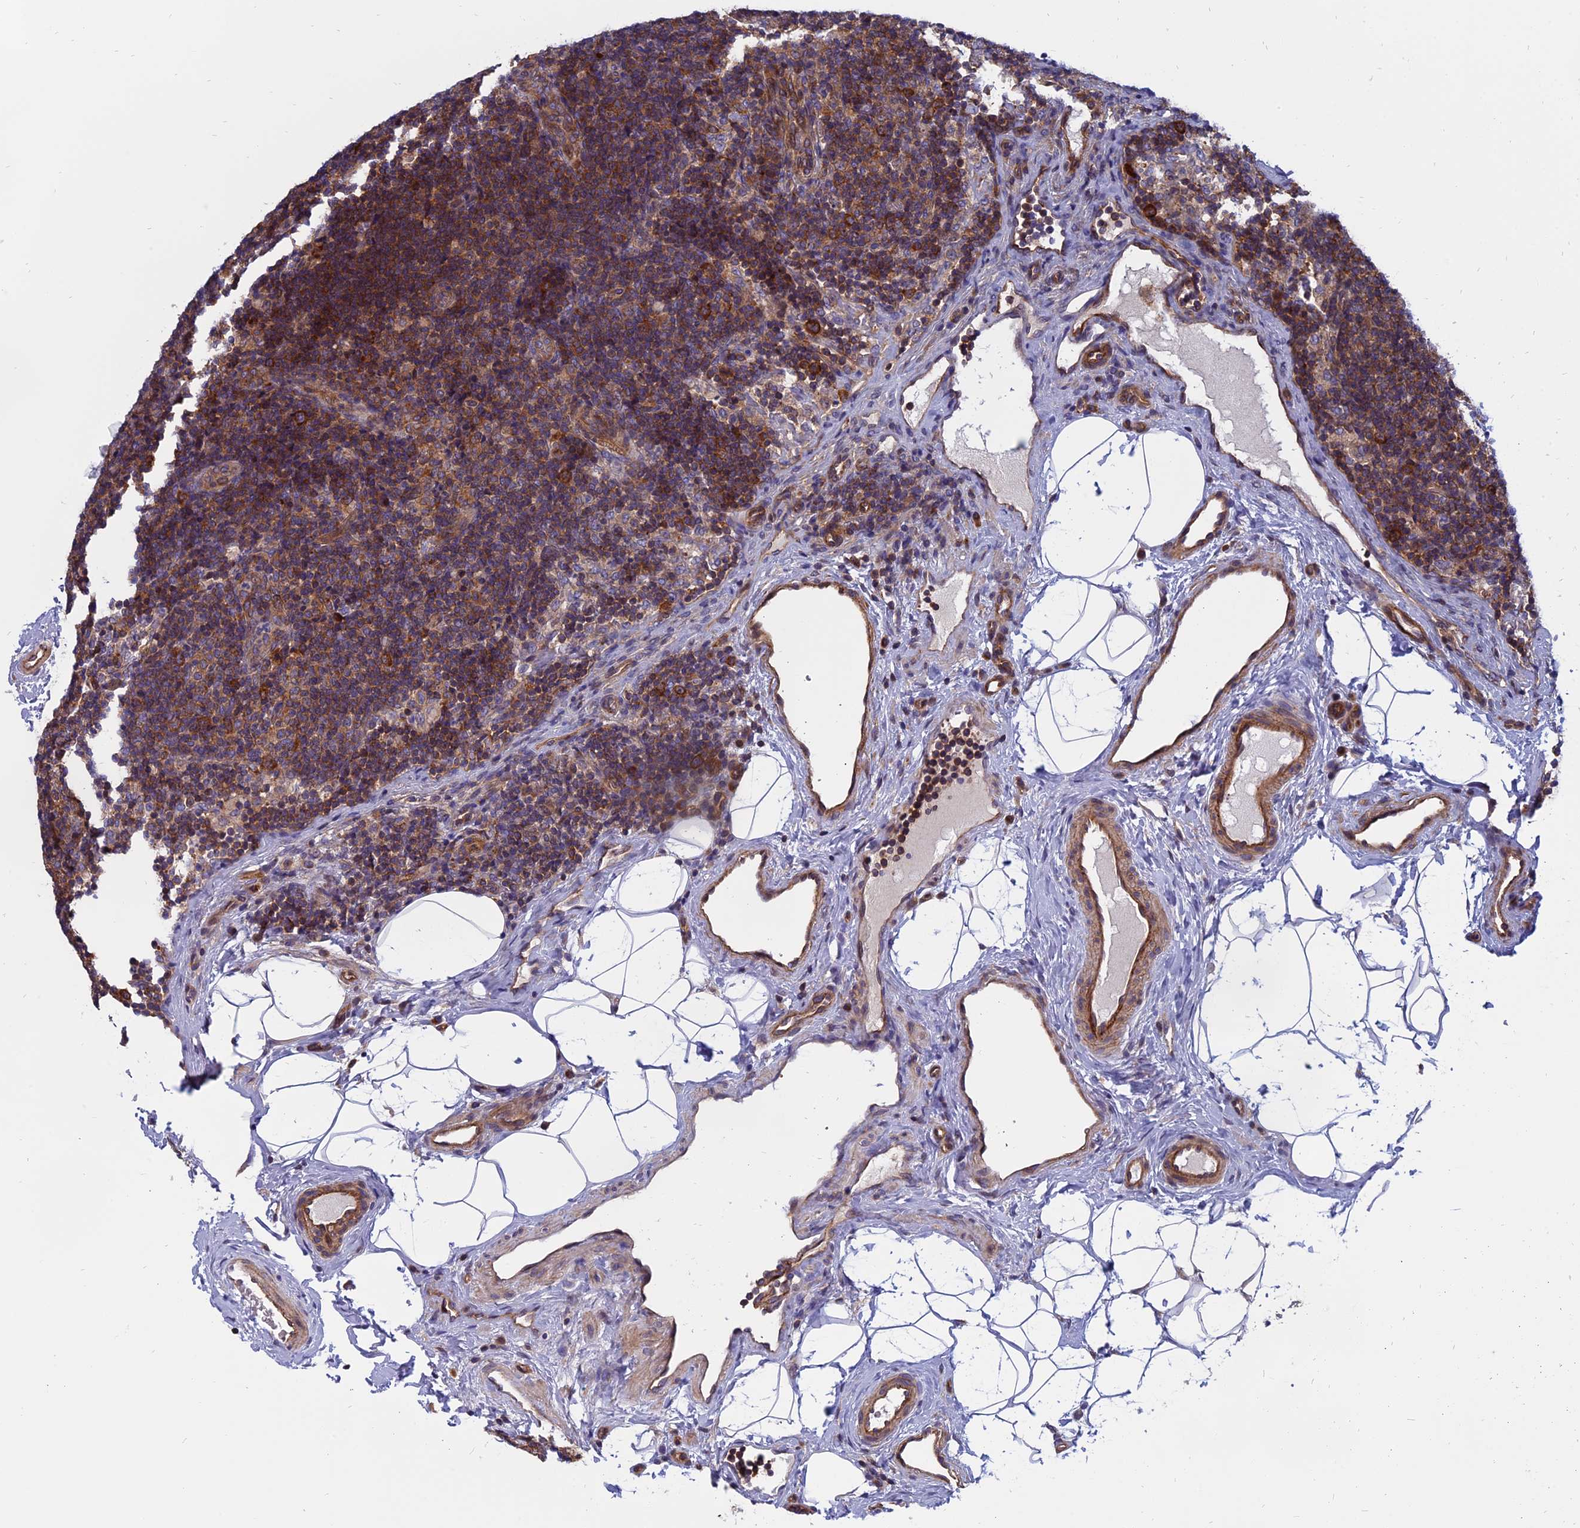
{"staining": {"intensity": "moderate", "quantity": ">75%", "location": "cytoplasmic/membranous"}, "tissue": "lymph node", "cell_type": "Germinal center cells", "image_type": "normal", "snomed": [{"axis": "morphology", "description": "Normal tissue, NOS"}, {"axis": "topography", "description": "Lymph node"}], "caption": "Protein staining by IHC demonstrates moderate cytoplasmic/membranous staining in approximately >75% of germinal center cells in normal lymph node.", "gene": "NAA10", "patient": {"sex": "female", "age": 22}}